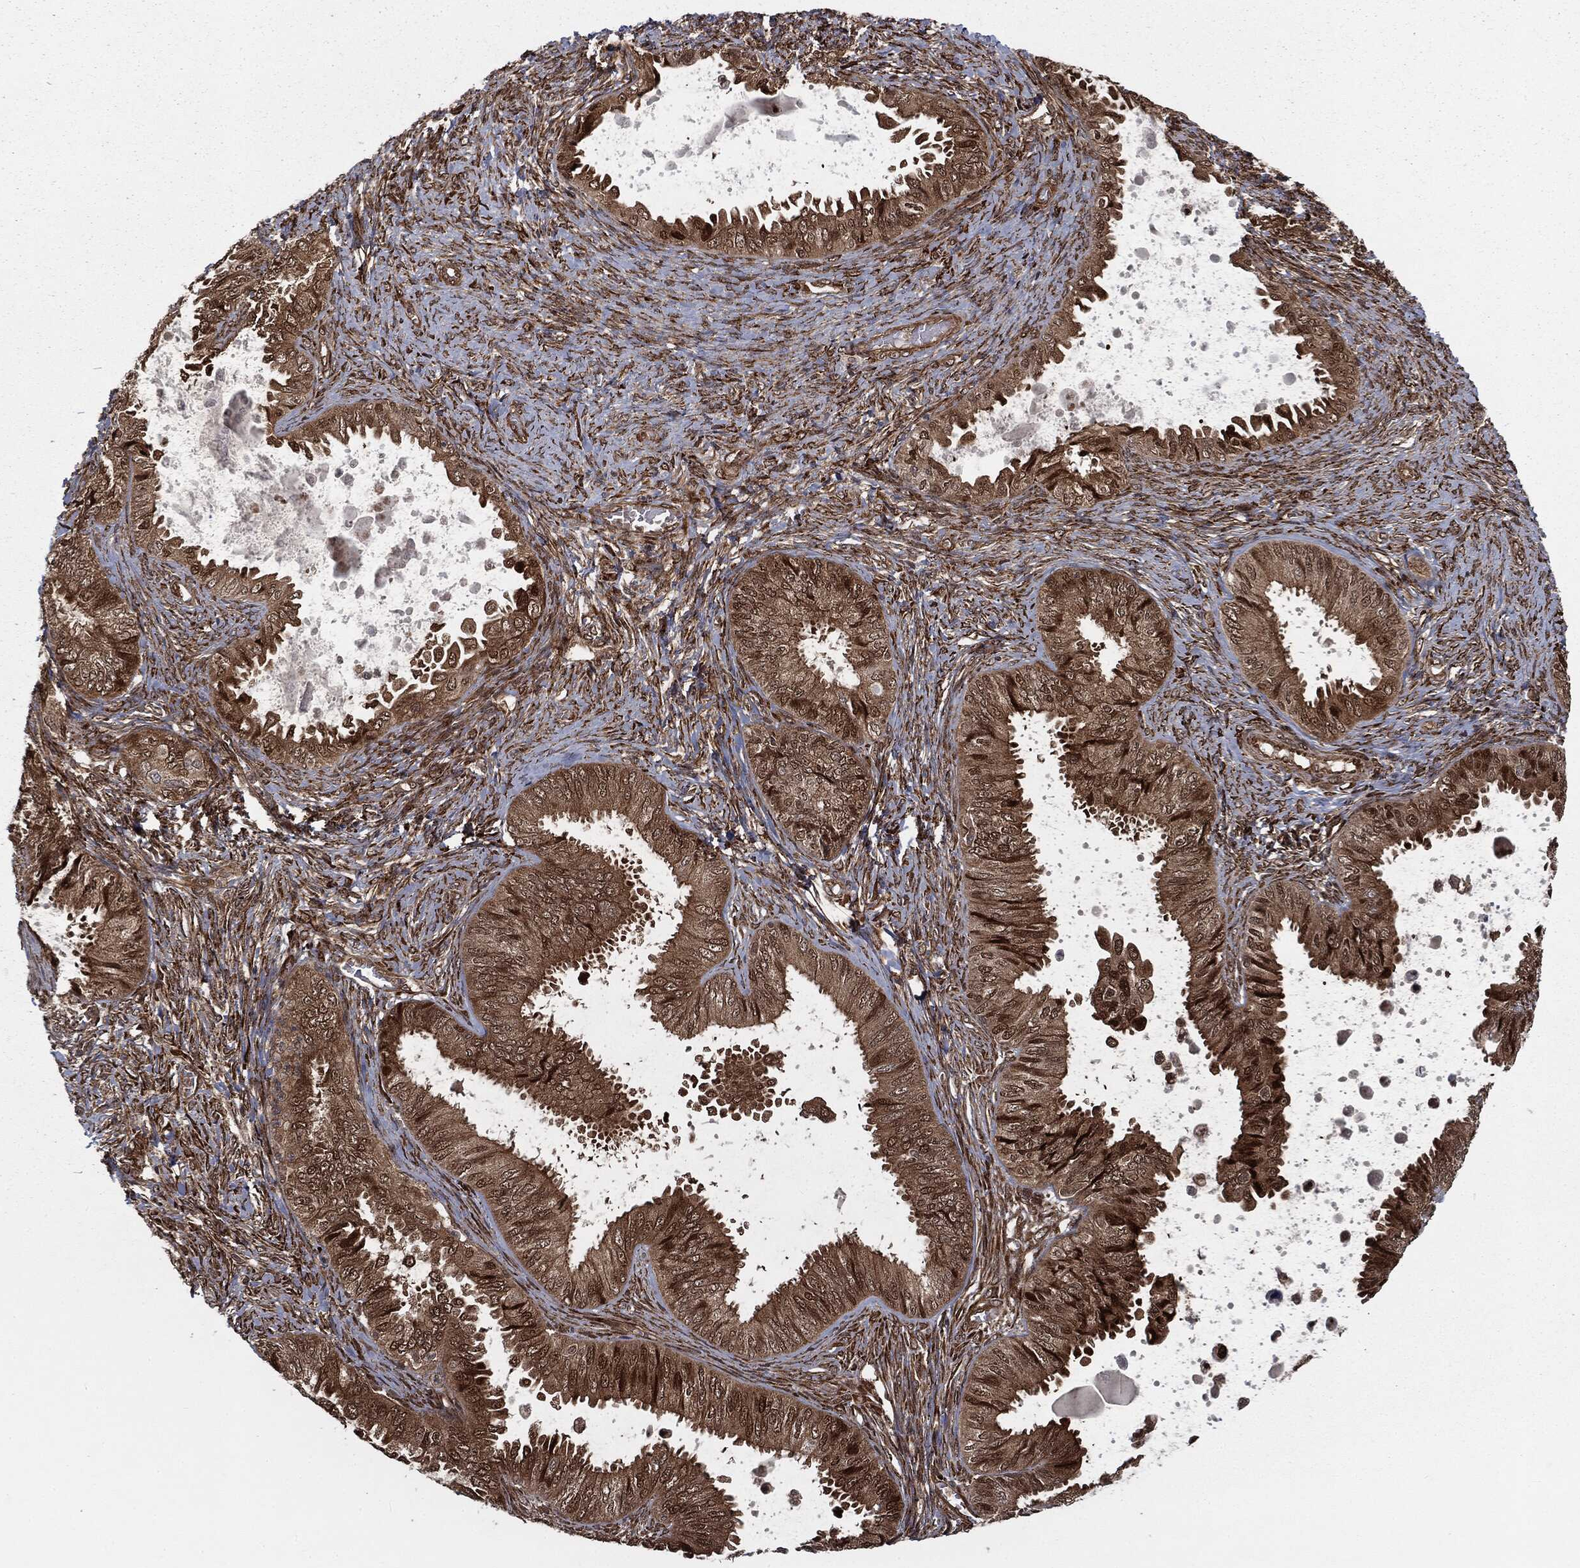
{"staining": {"intensity": "strong", "quantity": "25%-75%", "location": "cytoplasmic/membranous,nuclear"}, "tissue": "ovarian cancer", "cell_type": "Tumor cells", "image_type": "cancer", "snomed": [{"axis": "morphology", "description": "Carcinoma, endometroid"}, {"axis": "topography", "description": "Ovary"}], "caption": "High-magnification brightfield microscopy of endometroid carcinoma (ovarian) stained with DAB (3,3'-diaminobenzidine) (brown) and counterstained with hematoxylin (blue). tumor cells exhibit strong cytoplasmic/membranous and nuclear positivity is present in approximately25%-75% of cells.", "gene": "RANBP9", "patient": {"sex": "female", "age": 70}}